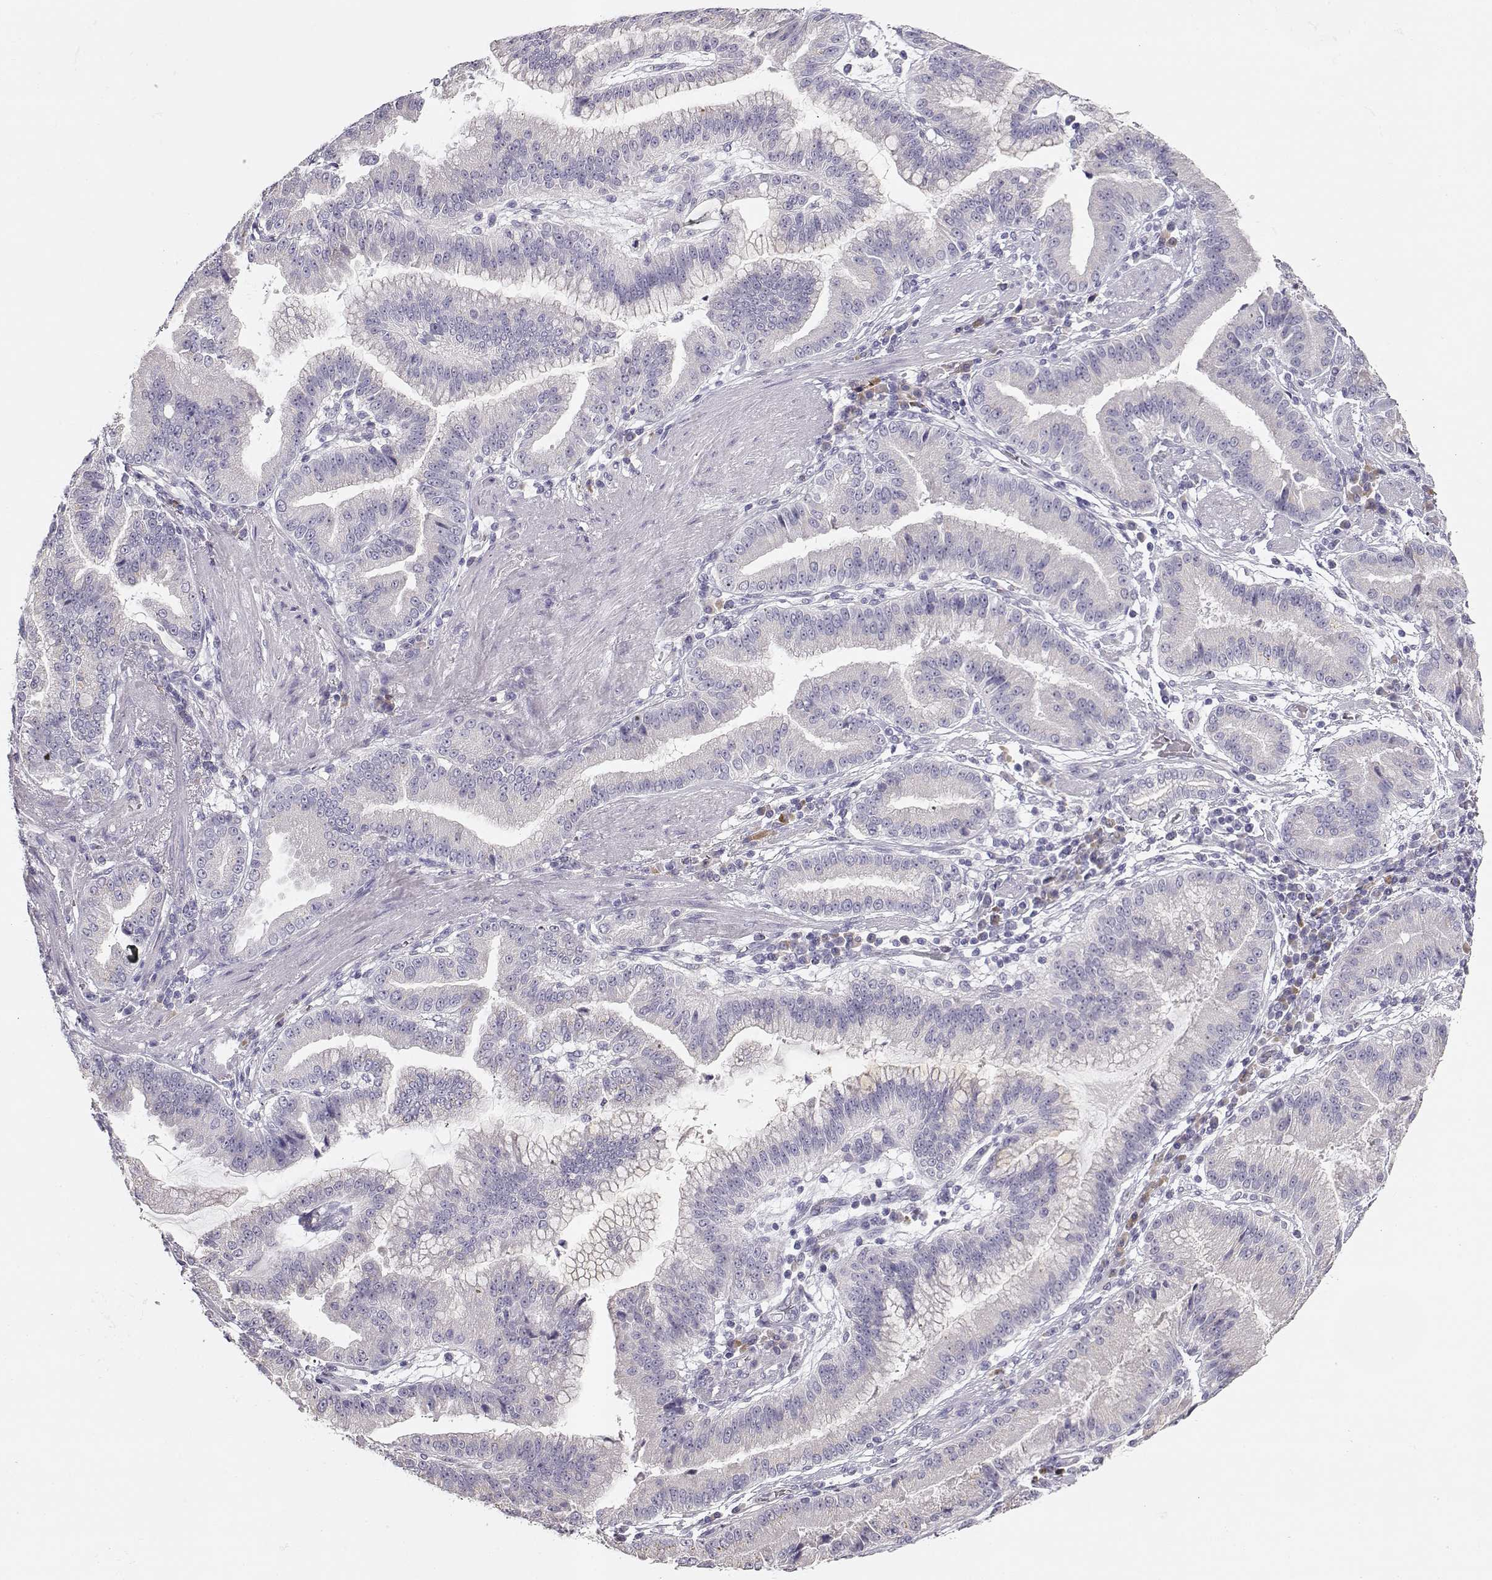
{"staining": {"intensity": "negative", "quantity": "none", "location": "none"}, "tissue": "stomach cancer", "cell_type": "Tumor cells", "image_type": "cancer", "snomed": [{"axis": "morphology", "description": "Adenocarcinoma, NOS"}, {"axis": "topography", "description": "Stomach"}], "caption": "Immunohistochemistry (IHC) micrograph of human stomach cancer stained for a protein (brown), which reveals no staining in tumor cells.", "gene": "GLIPR1L2", "patient": {"sex": "male", "age": 83}}